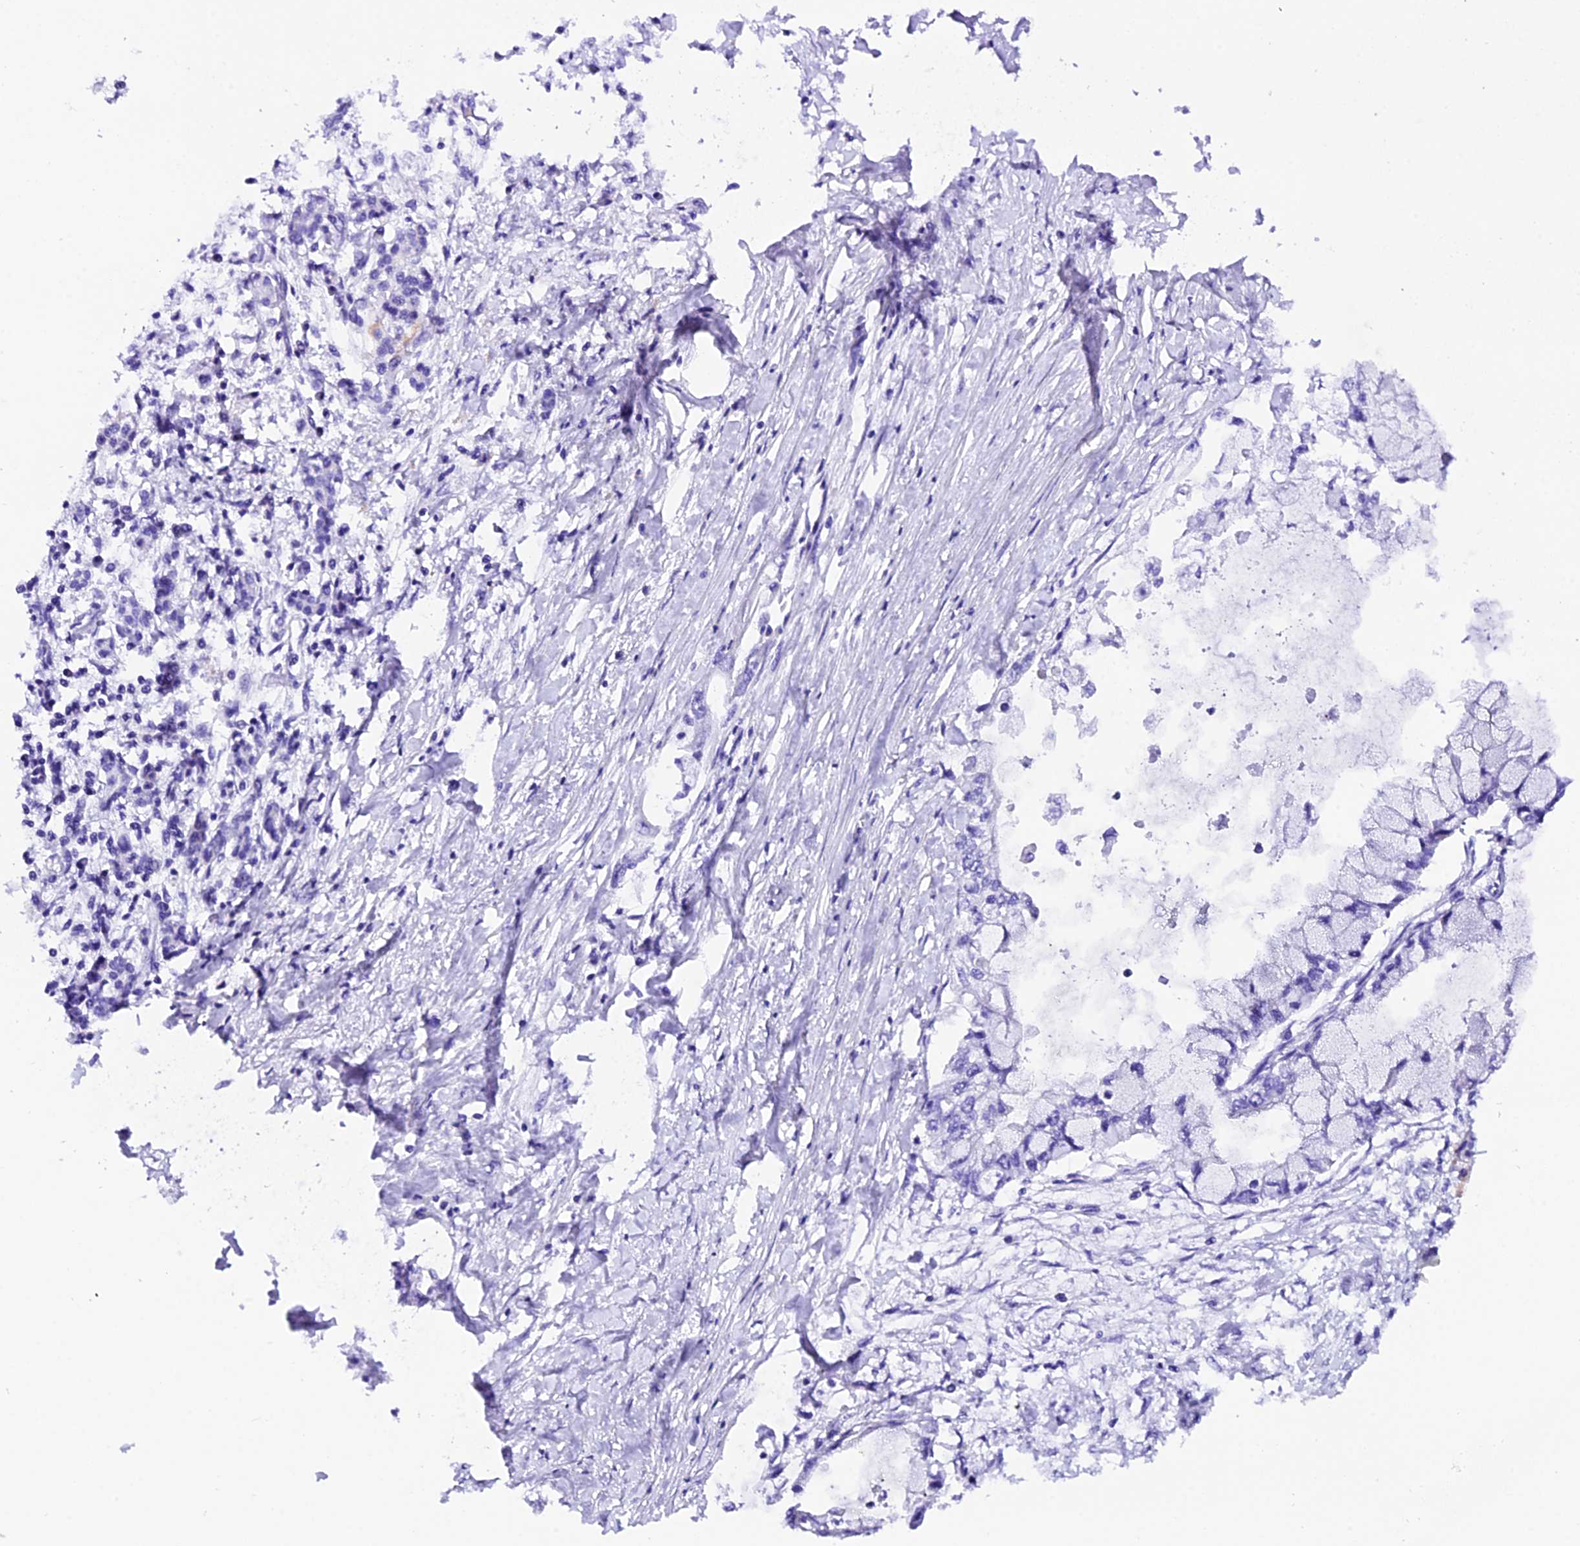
{"staining": {"intensity": "negative", "quantity": "none", "location": "none"}, "tissue": "pancreatic cancer", "cell_type": "Tumor cells", "image_type": "cancer", "snomed": [{"axis": "morphology", "description": "Adenocarcinoma, NOS"}, {"axis": "topography", "description": "Pancreas"}], "caption": "Tumor cells show no significant positivity in adenocarcinoma (pancreatic).", "gene": "MEX3B", "patient": {"sex": "male", "age": 48}}